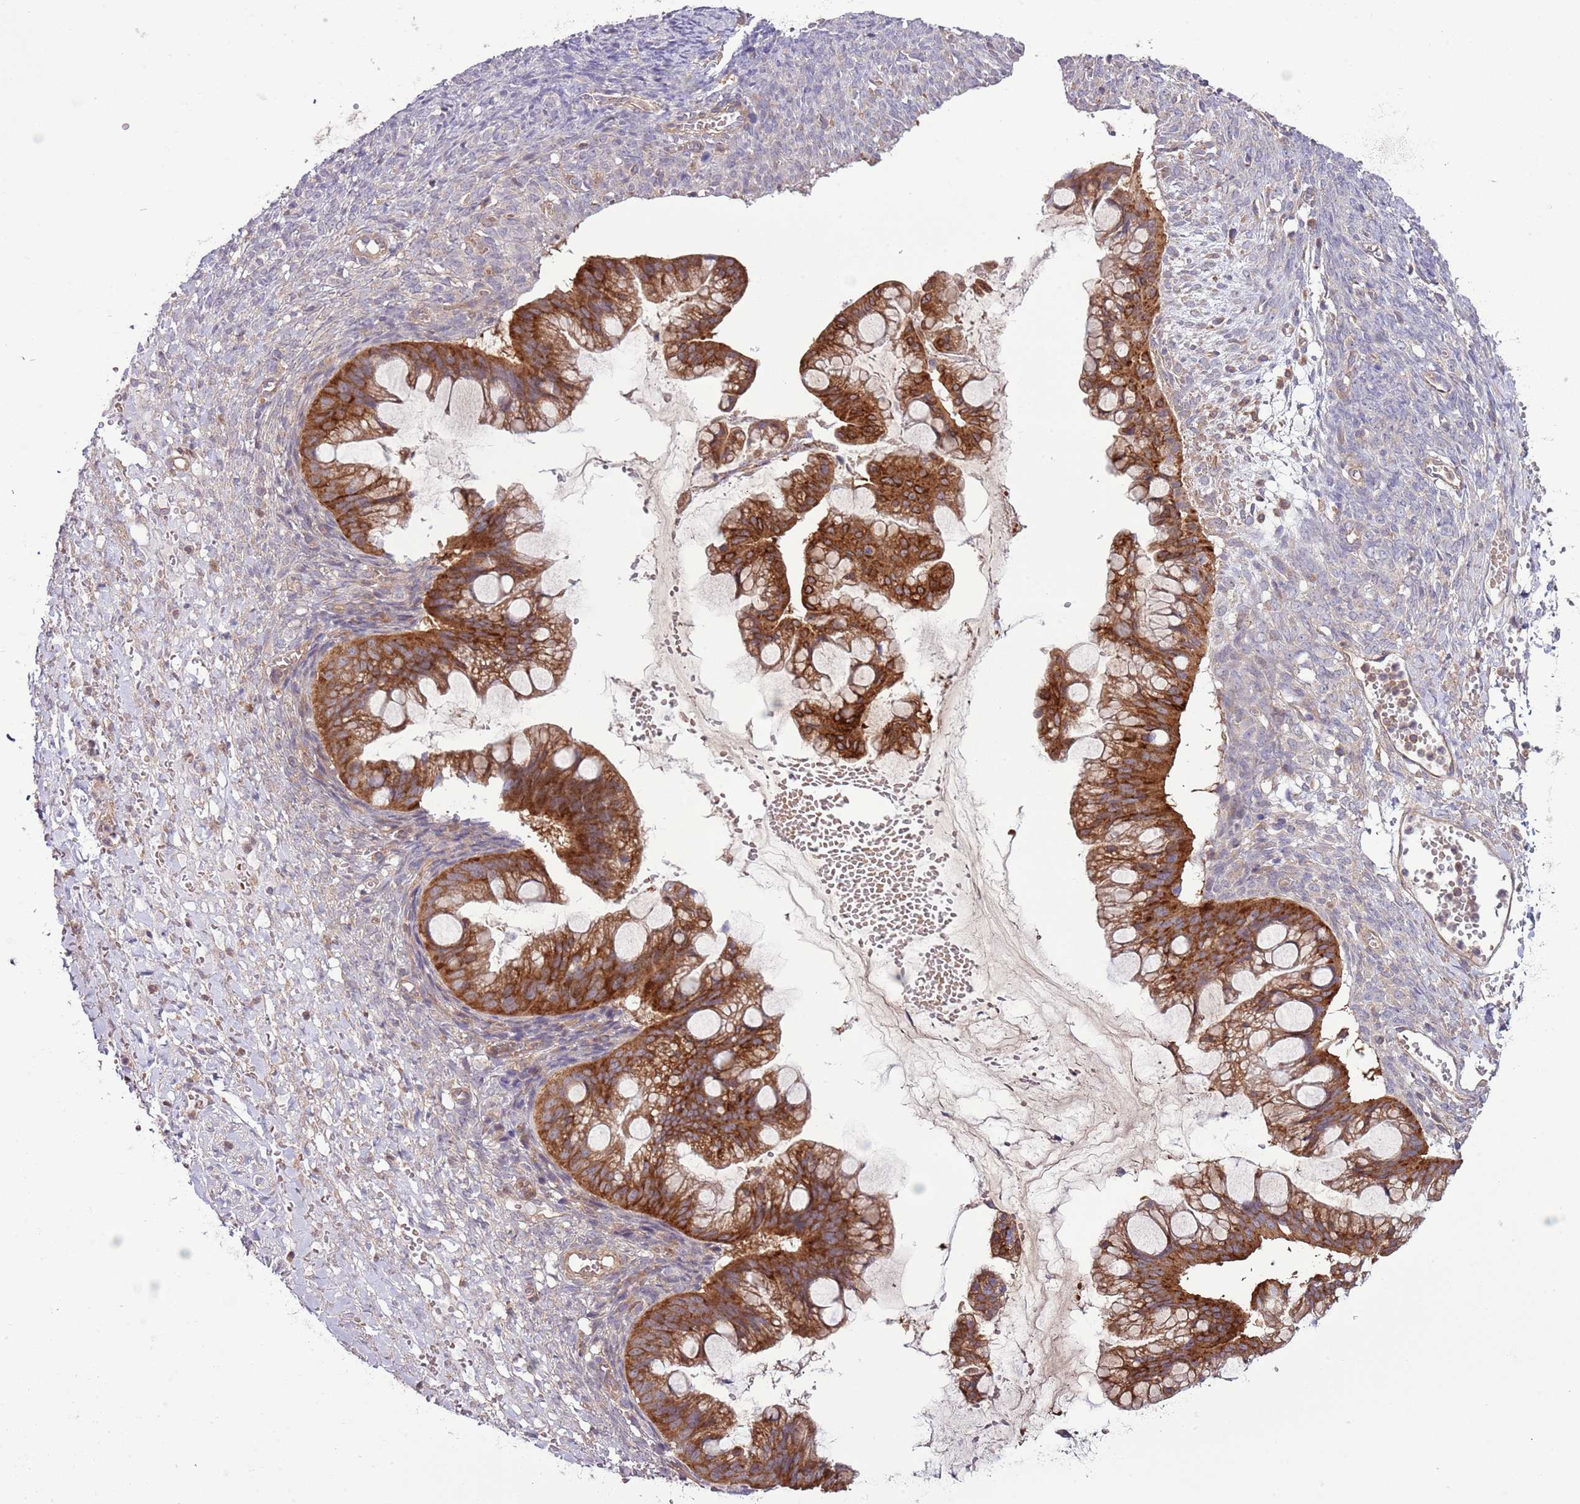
{"staining": {"intensity": "strong", "quantity": ">75%", "location": "cytoplasmic/membranous"}, "tissue": "ovarian cancer", "cell_type": "Tumor cells", "image_type": "cancer", "snomed": [{"axis": "morphology", "description": "Cystadenocarcinoma, mucinous, NOS"}, {"axis": "topography", "description": "Ovary"}], "caption": "Immunohistochemistry (IHC) photomicrograph of neoplastic tissue: human ovarian cancer (mucinous cystadenocarcinoma) stained using IHC displays high levels of strong protein expression localized specifically in the cytoplasmic/membranous of tumor cells, appearing as a cytoplasmic/membranous brown color.", "gene": "LPIN2", "patient": {"sex": "female", "age": 73}}